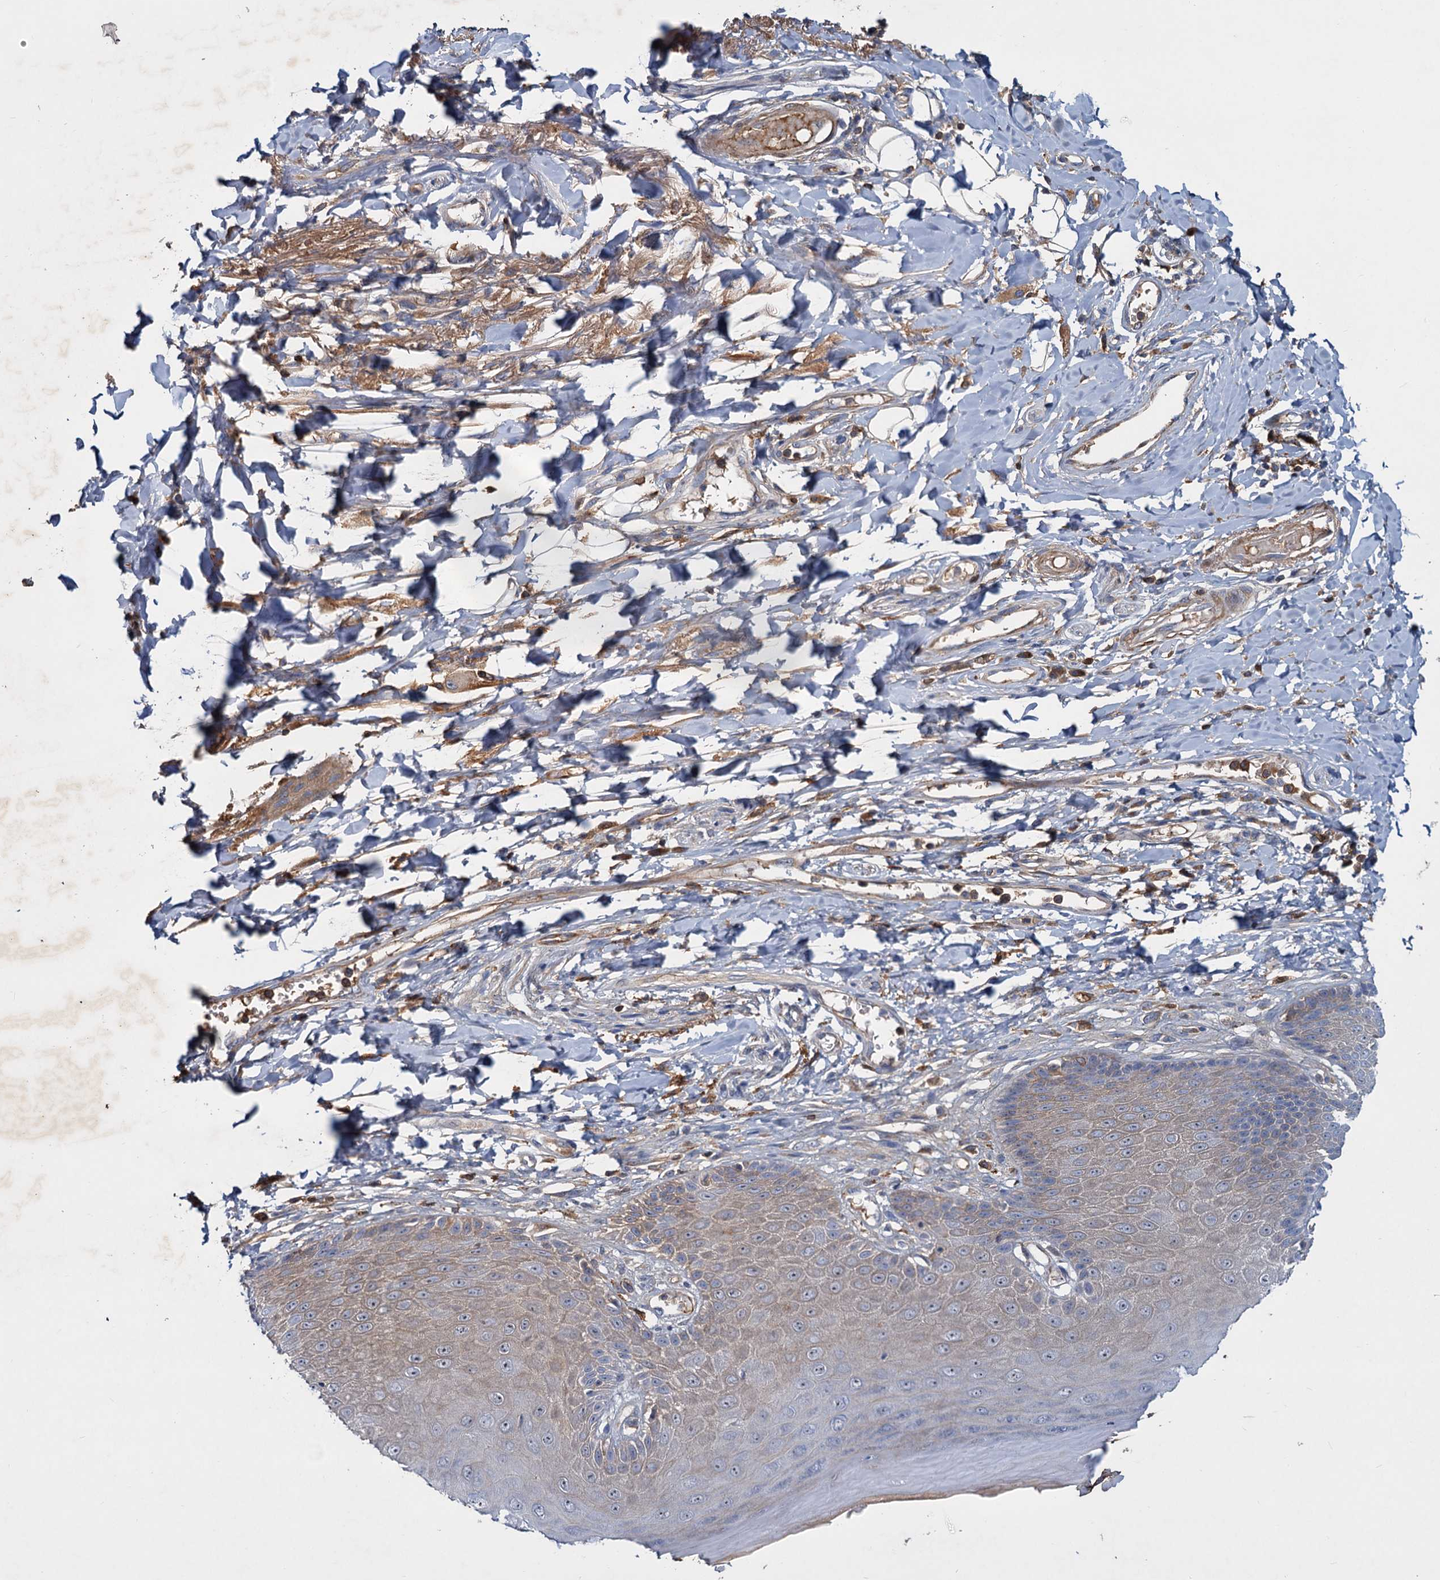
{"staining": {"intensity": "moderate", "quantity": "<25%", "location": "cytoplasmic/membranous"}, "tissue": "skin", "cell_type": "Epidermal cells", "image_type": "normal", "snomed": [{"axis": "morphology", "description": "Normal tissue, NOS"}, {"axis": "topography", "description": "Anal"}], "caption": "Skin stained with IHC demonstrates moderate cytoplasmic/membranous staining in approximately <25% of epidermal cells.", "gene": "CHRD", "patient": {"sex": "male", "age": 78}}